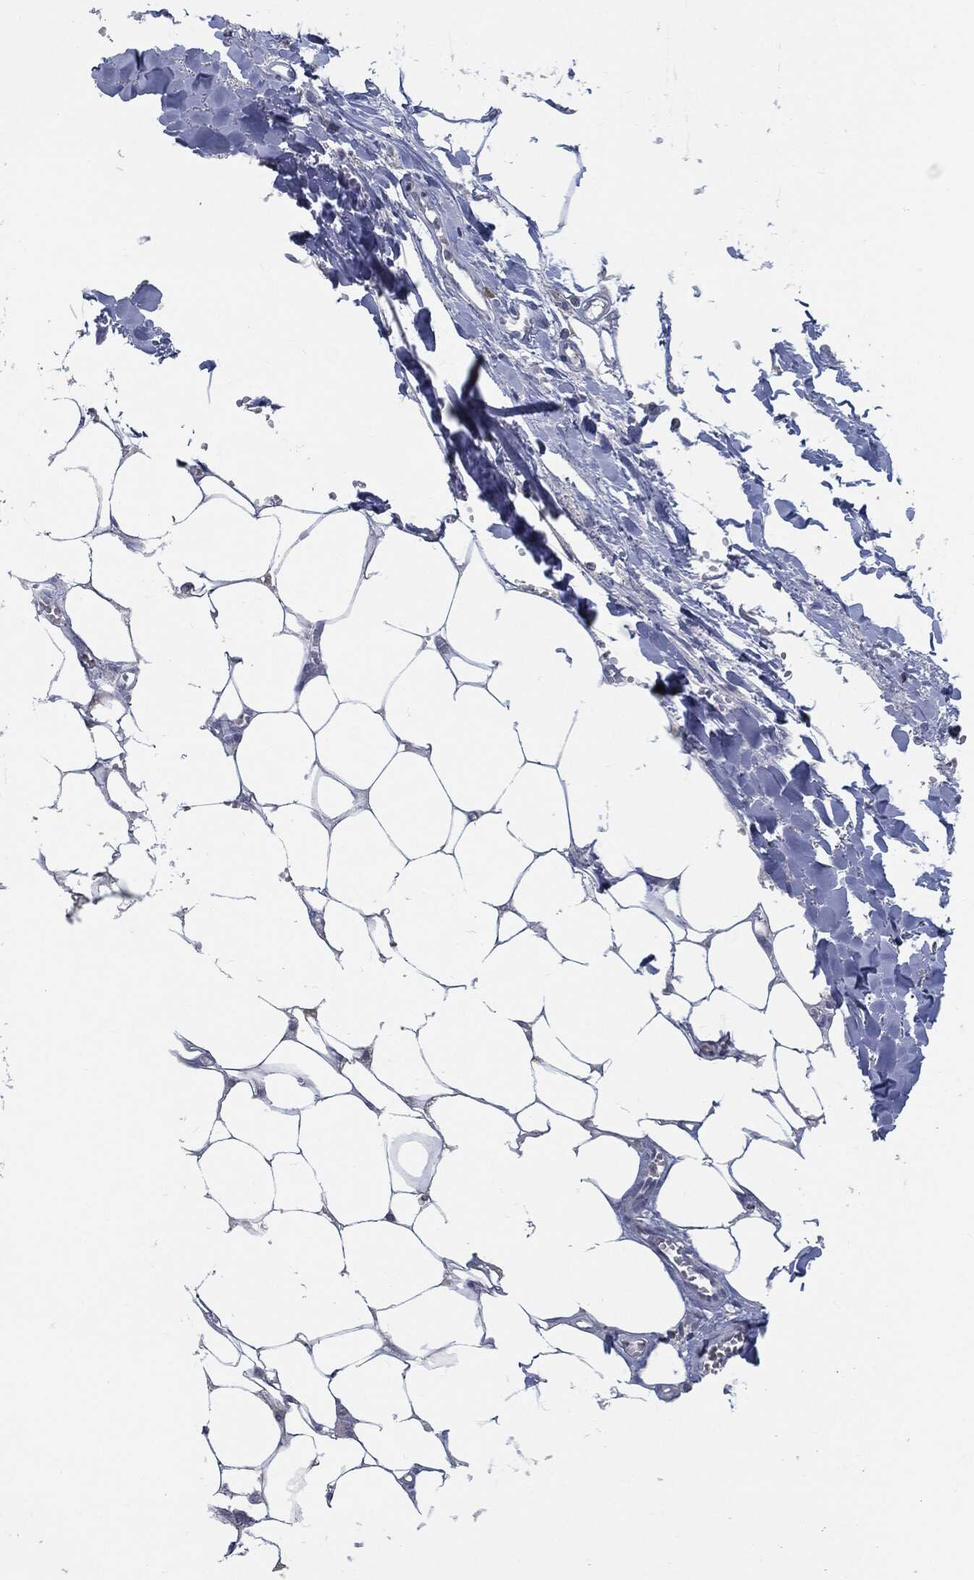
{"staining": {"intensity": "negative", "quantity": "none", "location": "none"}, "tissue": "adipose tissue", "cell_type": "Adipocytes", "image_type": "normal", "snomed": [{"axis": "morphology", "description": "Normal tissue, NOS"}, {"axis": "morphology", "description": "Squamous cell carcinoma, NOS"}, {"axis": "topography", "description": "Cartilage tissue"}, {"axis": "topography", "description": "Lung"}], "caption": "IHC micrograph of benign adipose tissue: human adipose tissue stained with DAB shows no significant protein staining in adipocytes.", "gene": "PROM1", "patient": {"sex": "male", "age": 66}}